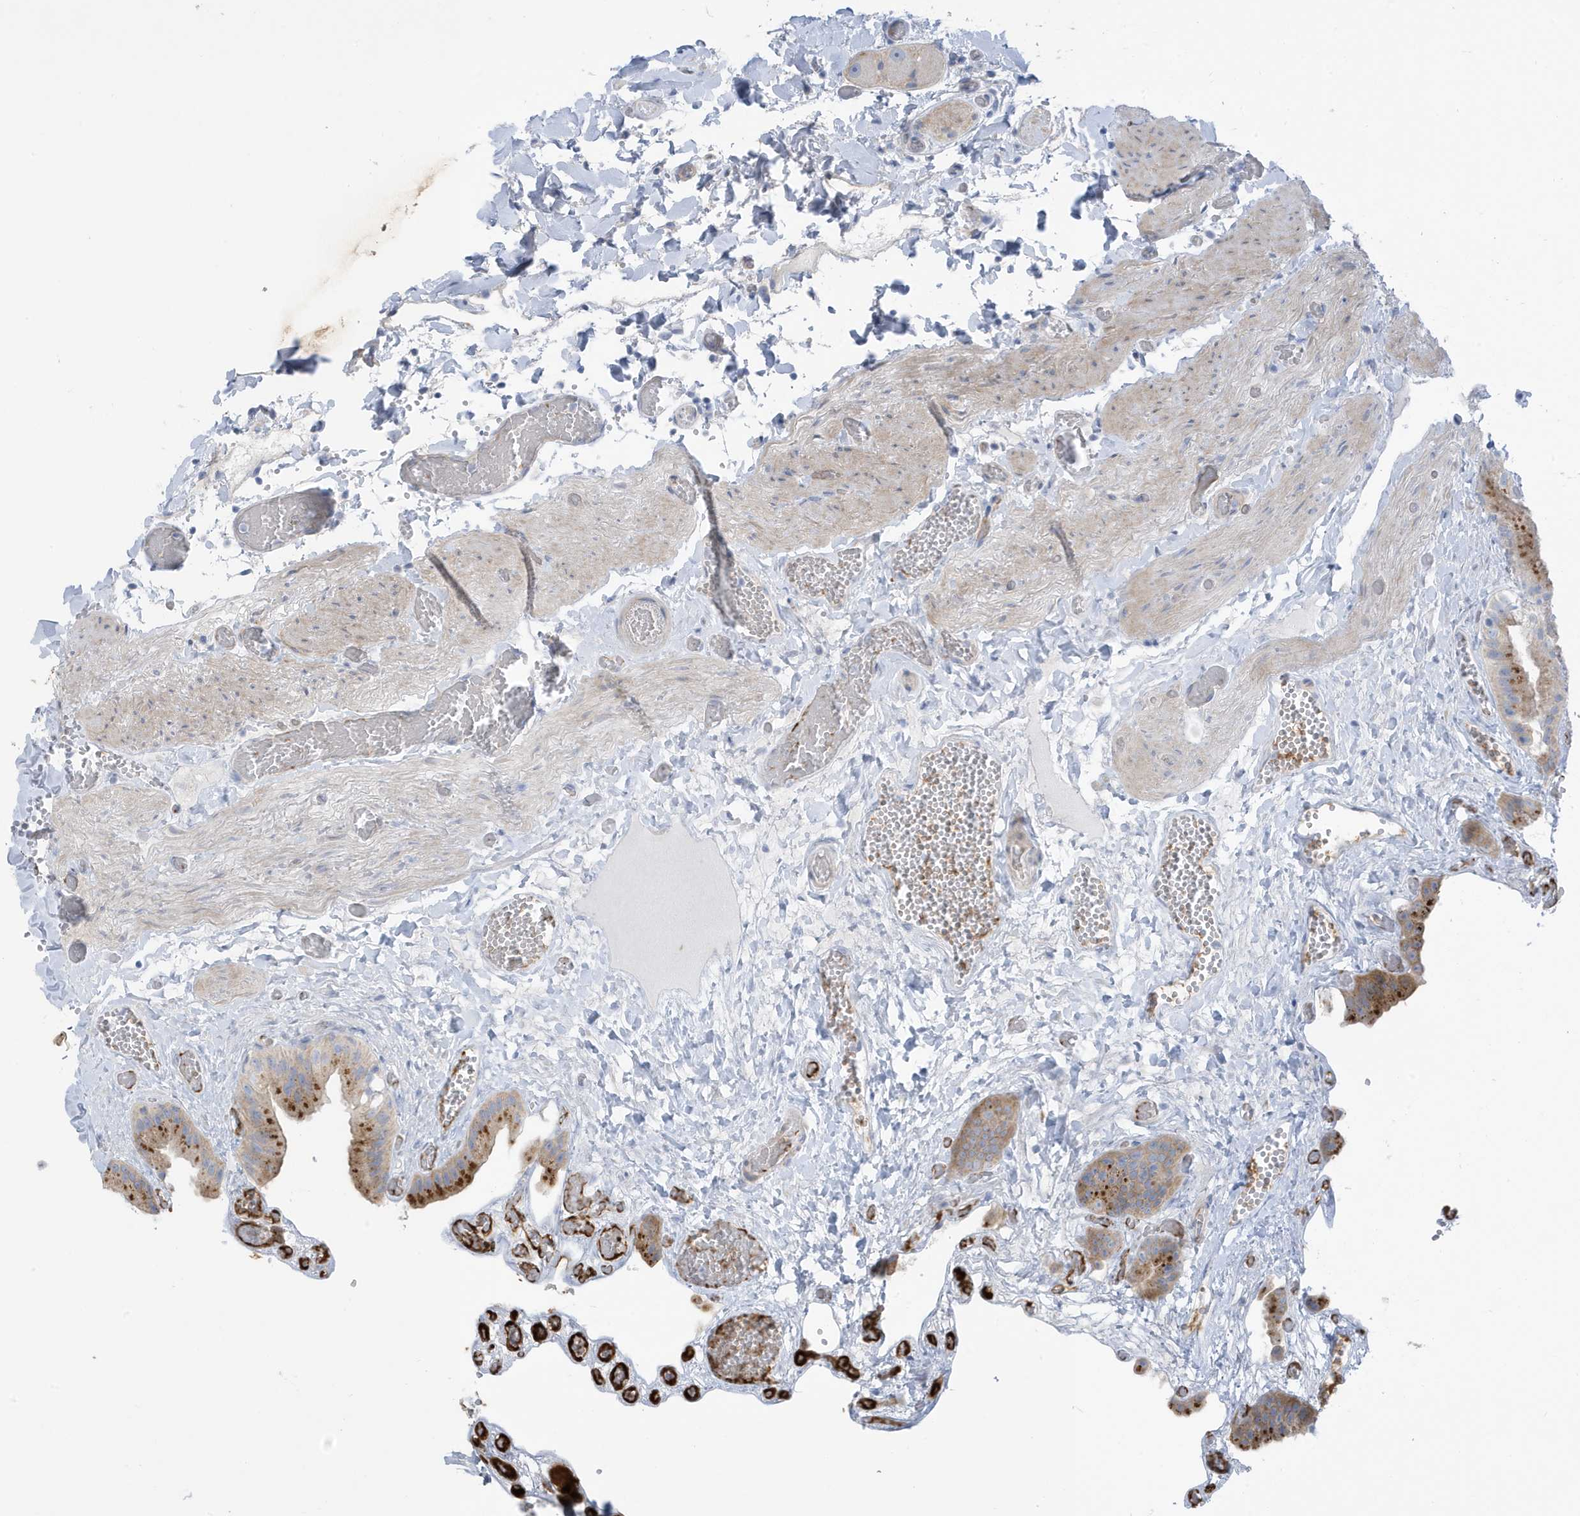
{"staining": {"intensity": "moderate", "quantity": "25%-75%", "location": "cytoplasmic/membranous"}, "tissue": "gallbladder", "cell_type": "Glandular cells", "image_type": "normal", "snomed": [{"axis": "morphology", "description": "Normal tissue, NOS"}, {"axis": "topography", "description": "Gallbladder"}], "caption": "Immunohistochemistry (IHC) histopathology image of unremarkable gallbladder: gallbladder stained using immunohistochemistry (IHC) demonstrates medium levels of moderate protein expression localized specifically in the cytoplasmic/membranous of glandular cells, appearing as a cytoplasmic/membranous brown color.", "gene": "ATP13A5", "patient": {"sex": "female", "age": 64}}